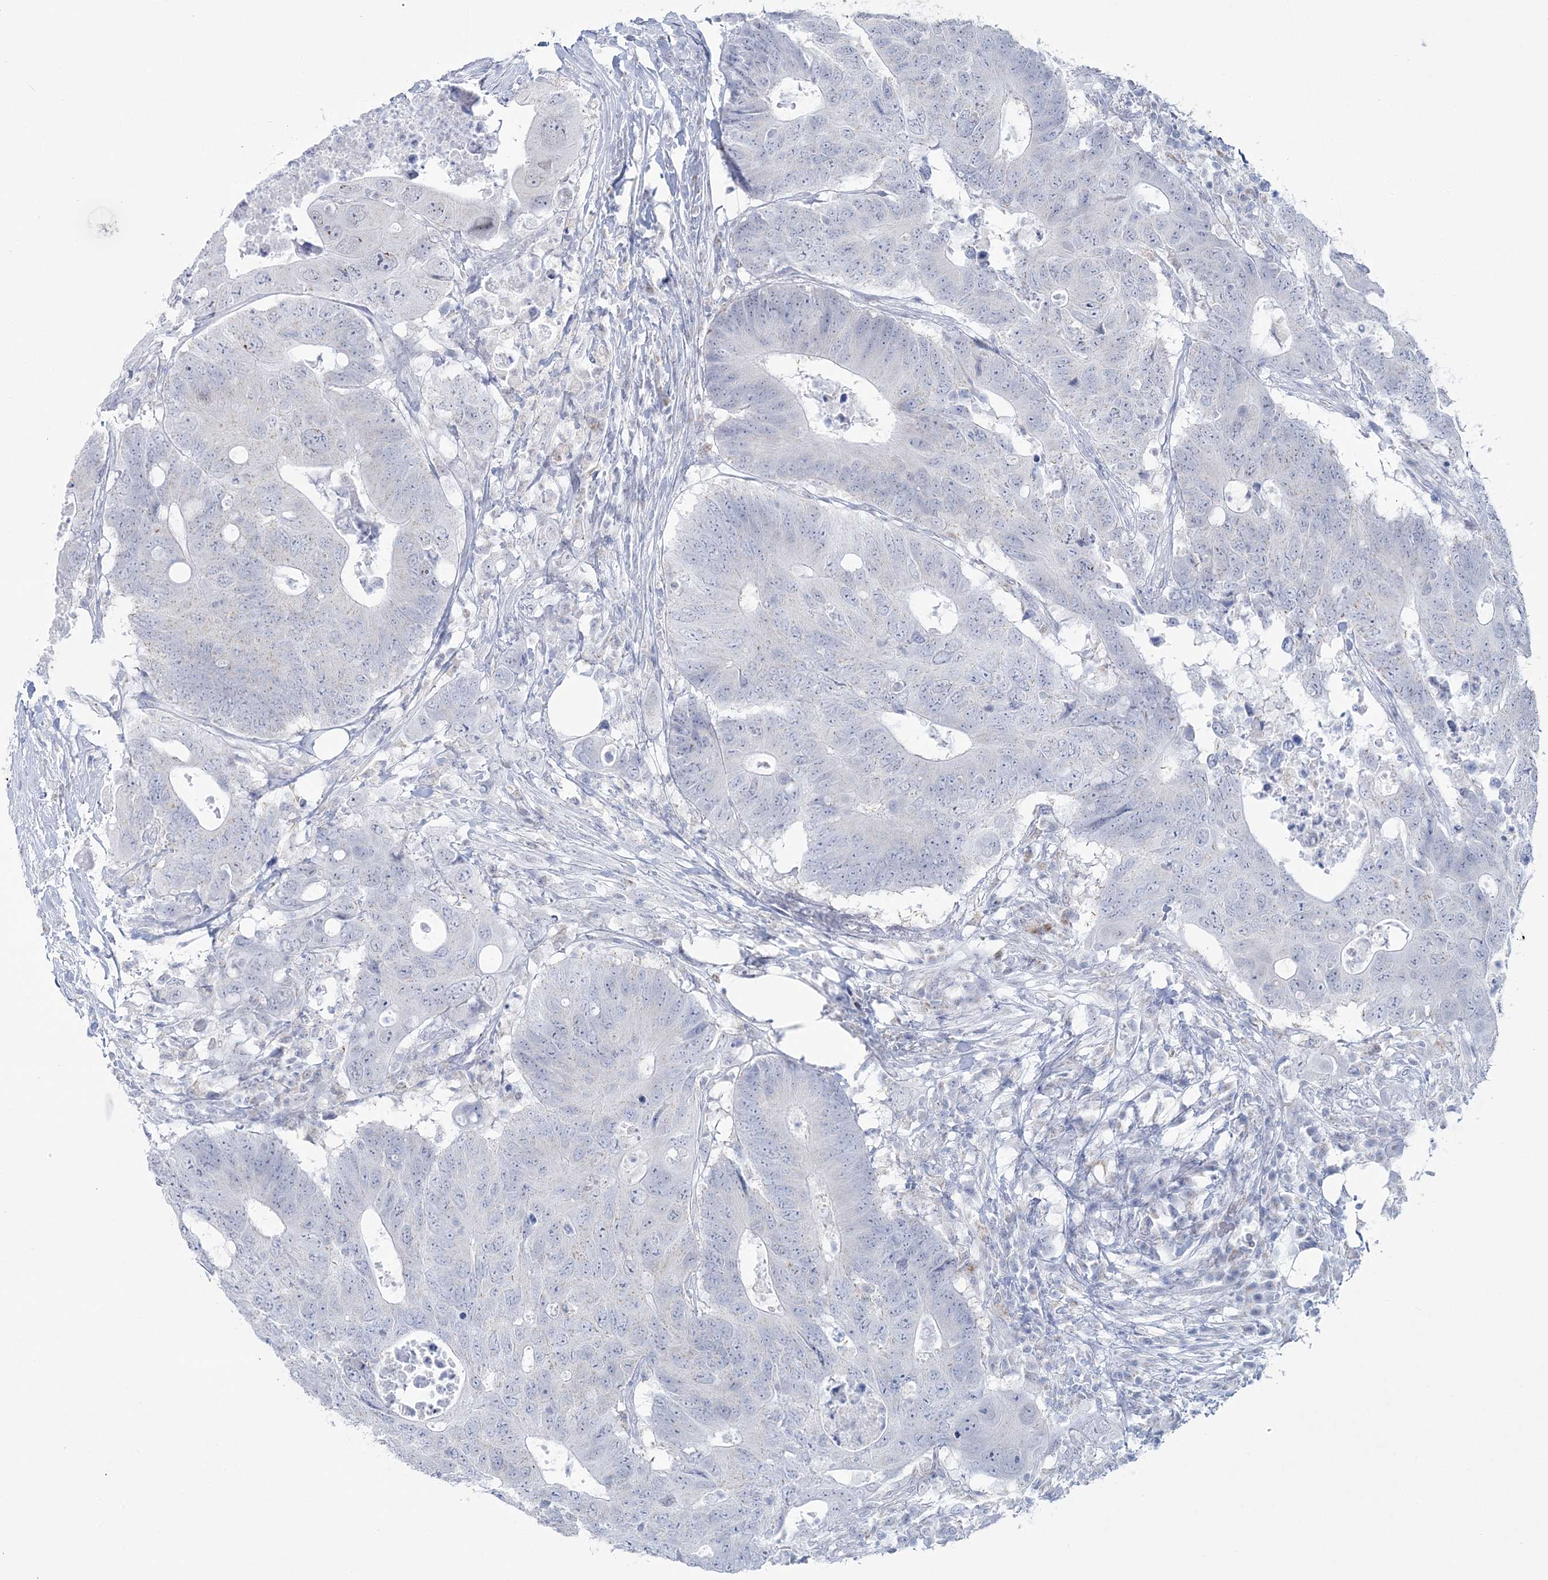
{"staining": {"intensity": "negative", "quantity": "none", "location": "none"}, "tissue": "colorectal cancer", "cell_type": "Tumor cells", "image_type": "cancer", "snomed": [{"axis": "morphology", "description": "Adenocarcinoma, NOS"}, {"axis": "topography", "description": "Colon"}], "caption": "This is a histopathology image of IHC staining of colorectal adenocarcinoma, which shows no expression in tumor cells.", "gene": "ZNF843", "patient": {"sex": "male", "age": 71}}